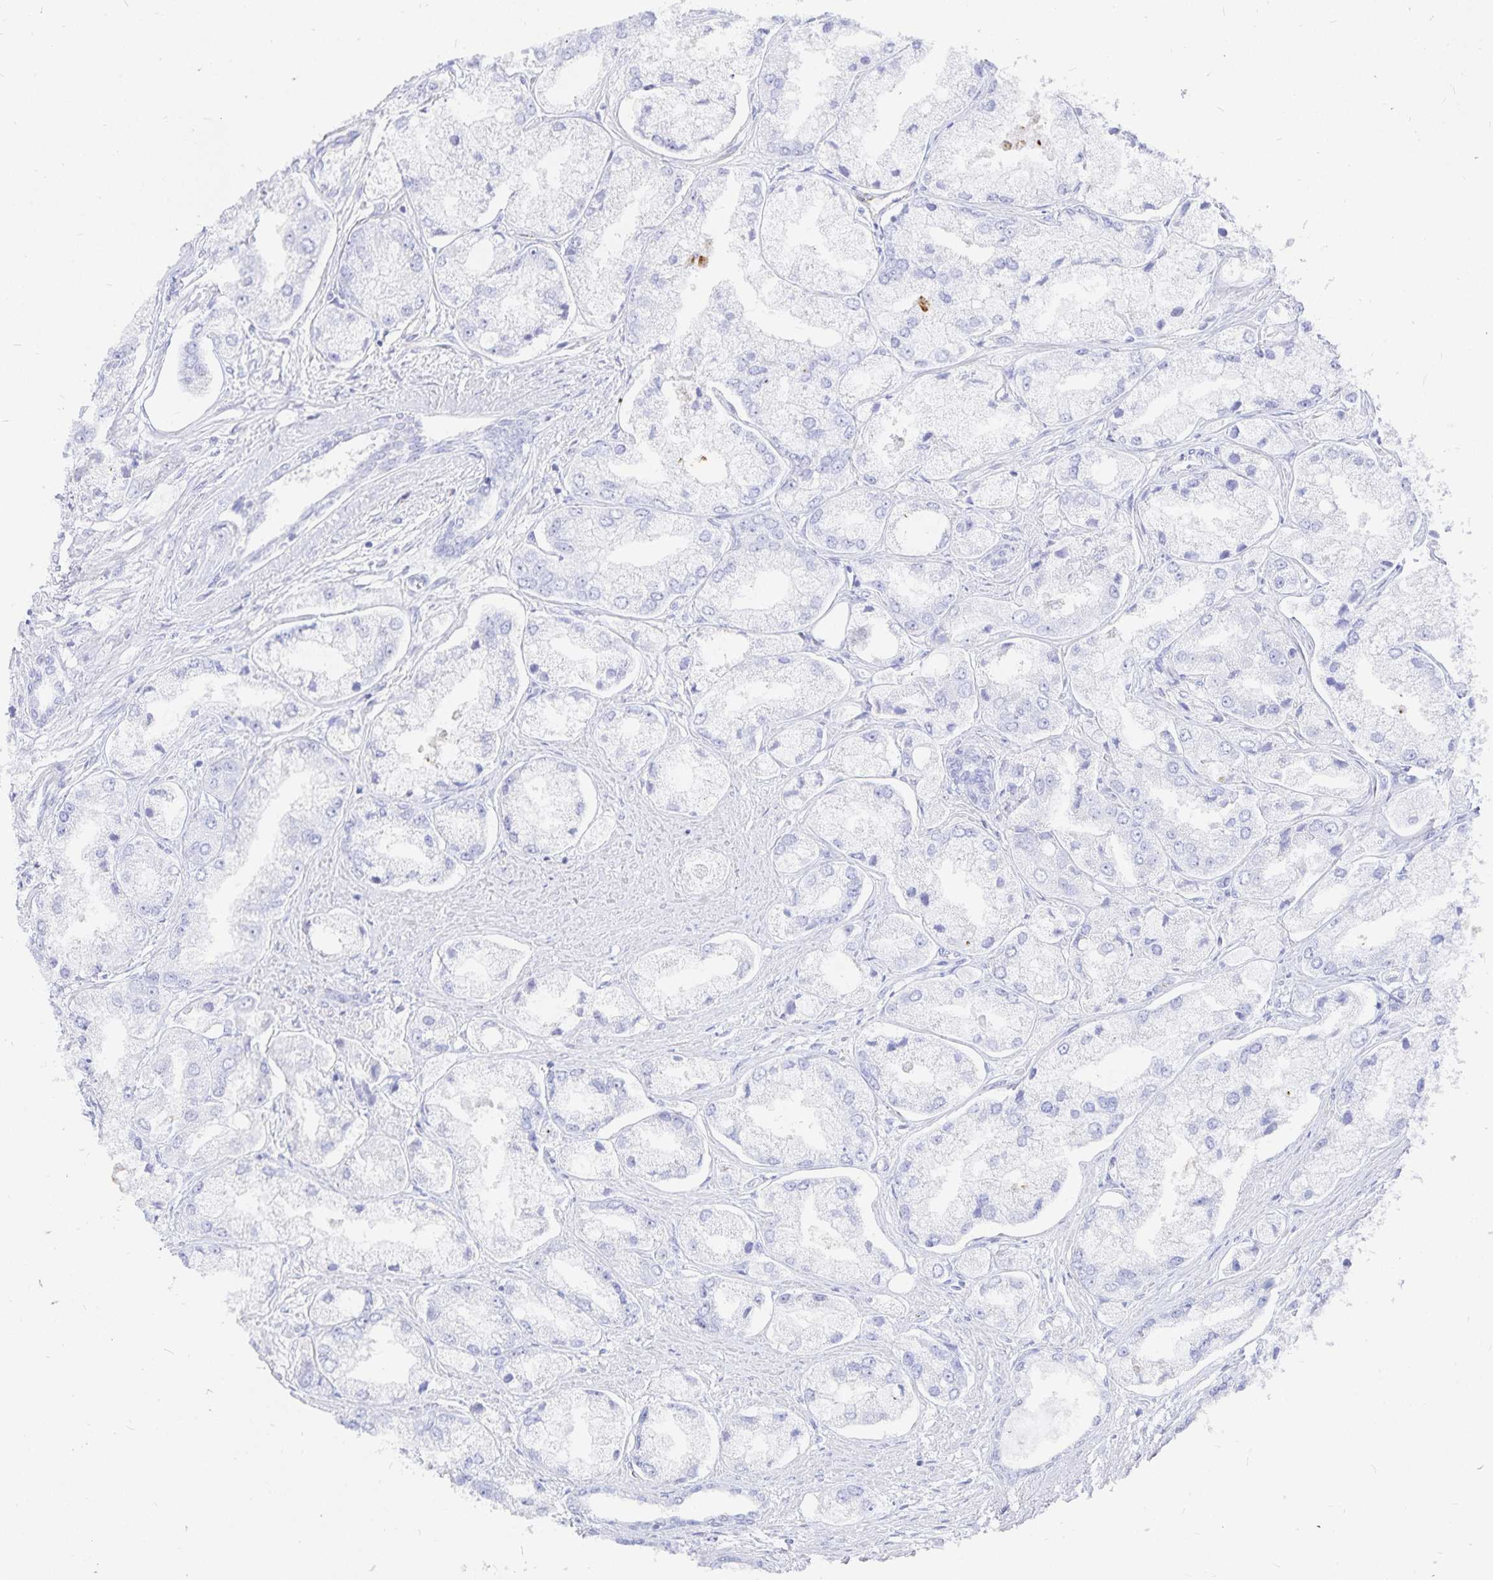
{"staining": {"intensity": "negative", "quantity": "none", "location": "none"}, "tissue": "prostate cancer", "cell_type": "Tumor cells", "image_type": "cancer", "snomed": [{"axis": "morphology", "description": "Adenocarcinoma, Low grade"}, {"axis": "topography", "description": "Prostate"}], "caption": "A high-resolution image shows IHC staining of low-grade adenocarcinoma (prostate), which reveals no significant expression in tumor cells.", "gene": "INSL5", "patient": {"sex": "male", "age": 69}}